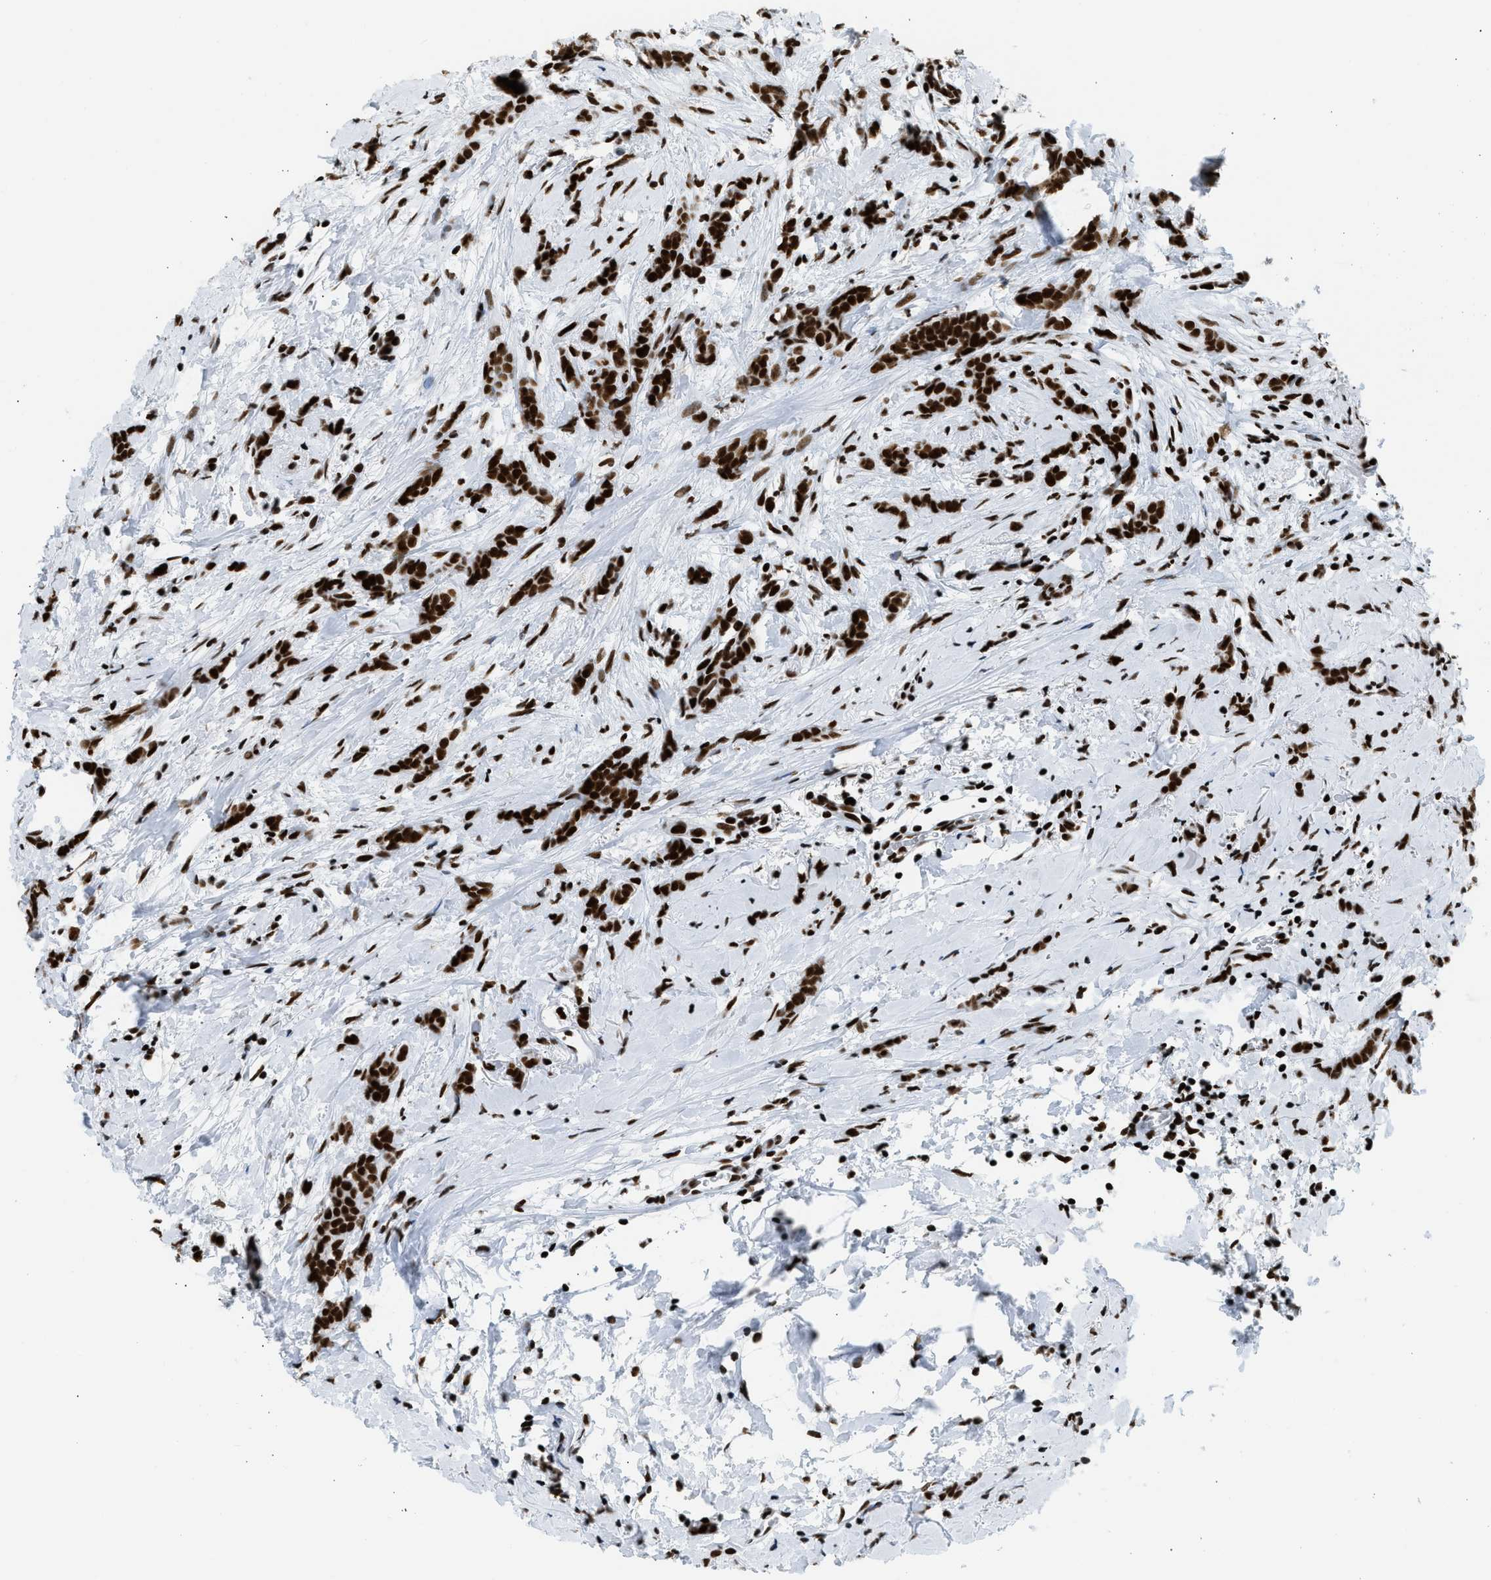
{"staining": {"intensity": "strong", "quantity": ">75%", "location": "nuclear"}, "tissue": "breast cancer", "cell_type": "Tumor cells", "image_type": "cancer", "snomed": [{"axis": "morphology", "description": "Lobular carcinoma, in situ"}, {"axis": "morphology", "description": "Lobular carcinoma"}, {"axis": "topography", "description": "Breast"}], "caption": "IHC photomicrograph of breast lobular carcinoma stained for a protein (brown), which displays high levels of strong nuclear expression in approximately >75% of tumor cells.", "gene": "PIF1", "patient": {"sex": "female", "age": 41}}